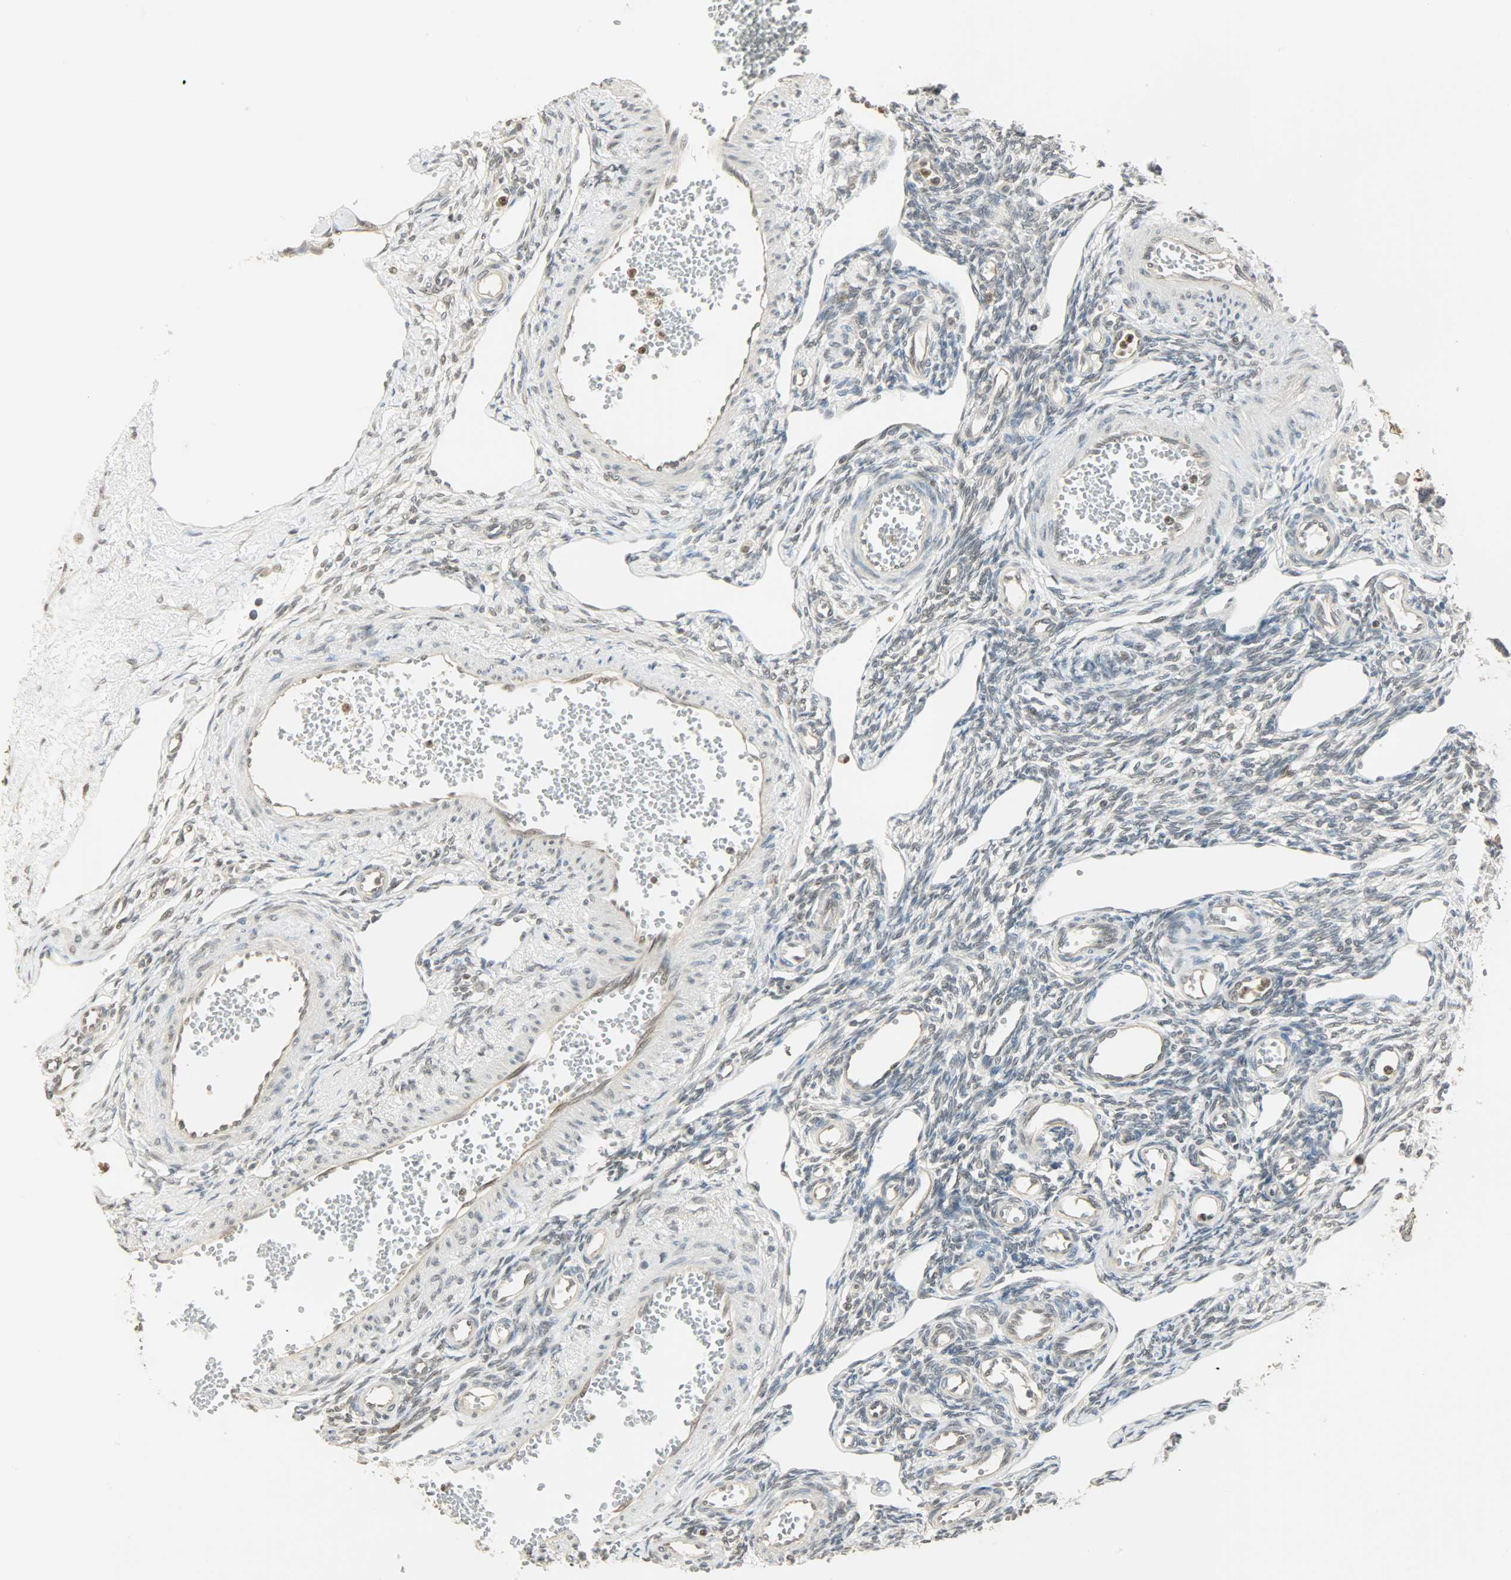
{"staining": {"intensity": "weak", "quantity": "<25%", "location": "nuclear"}, "tissue": "ovary", "cell_type": "Ovarian stroma cells", "image_type": "normal", "snomed": [{"axis": "morphology", "description": "Normal tissue, NOS"}, {"axis": "topography", "description": "Ovary"}], "caption": "IHC histopathology image of unremarkable ovary: human ovary stained with DAB displays no significant protein positivity in ovarian stroma cells.", "gene": "SMARCA5", "patient": {"sex": "female", "age": 33}}